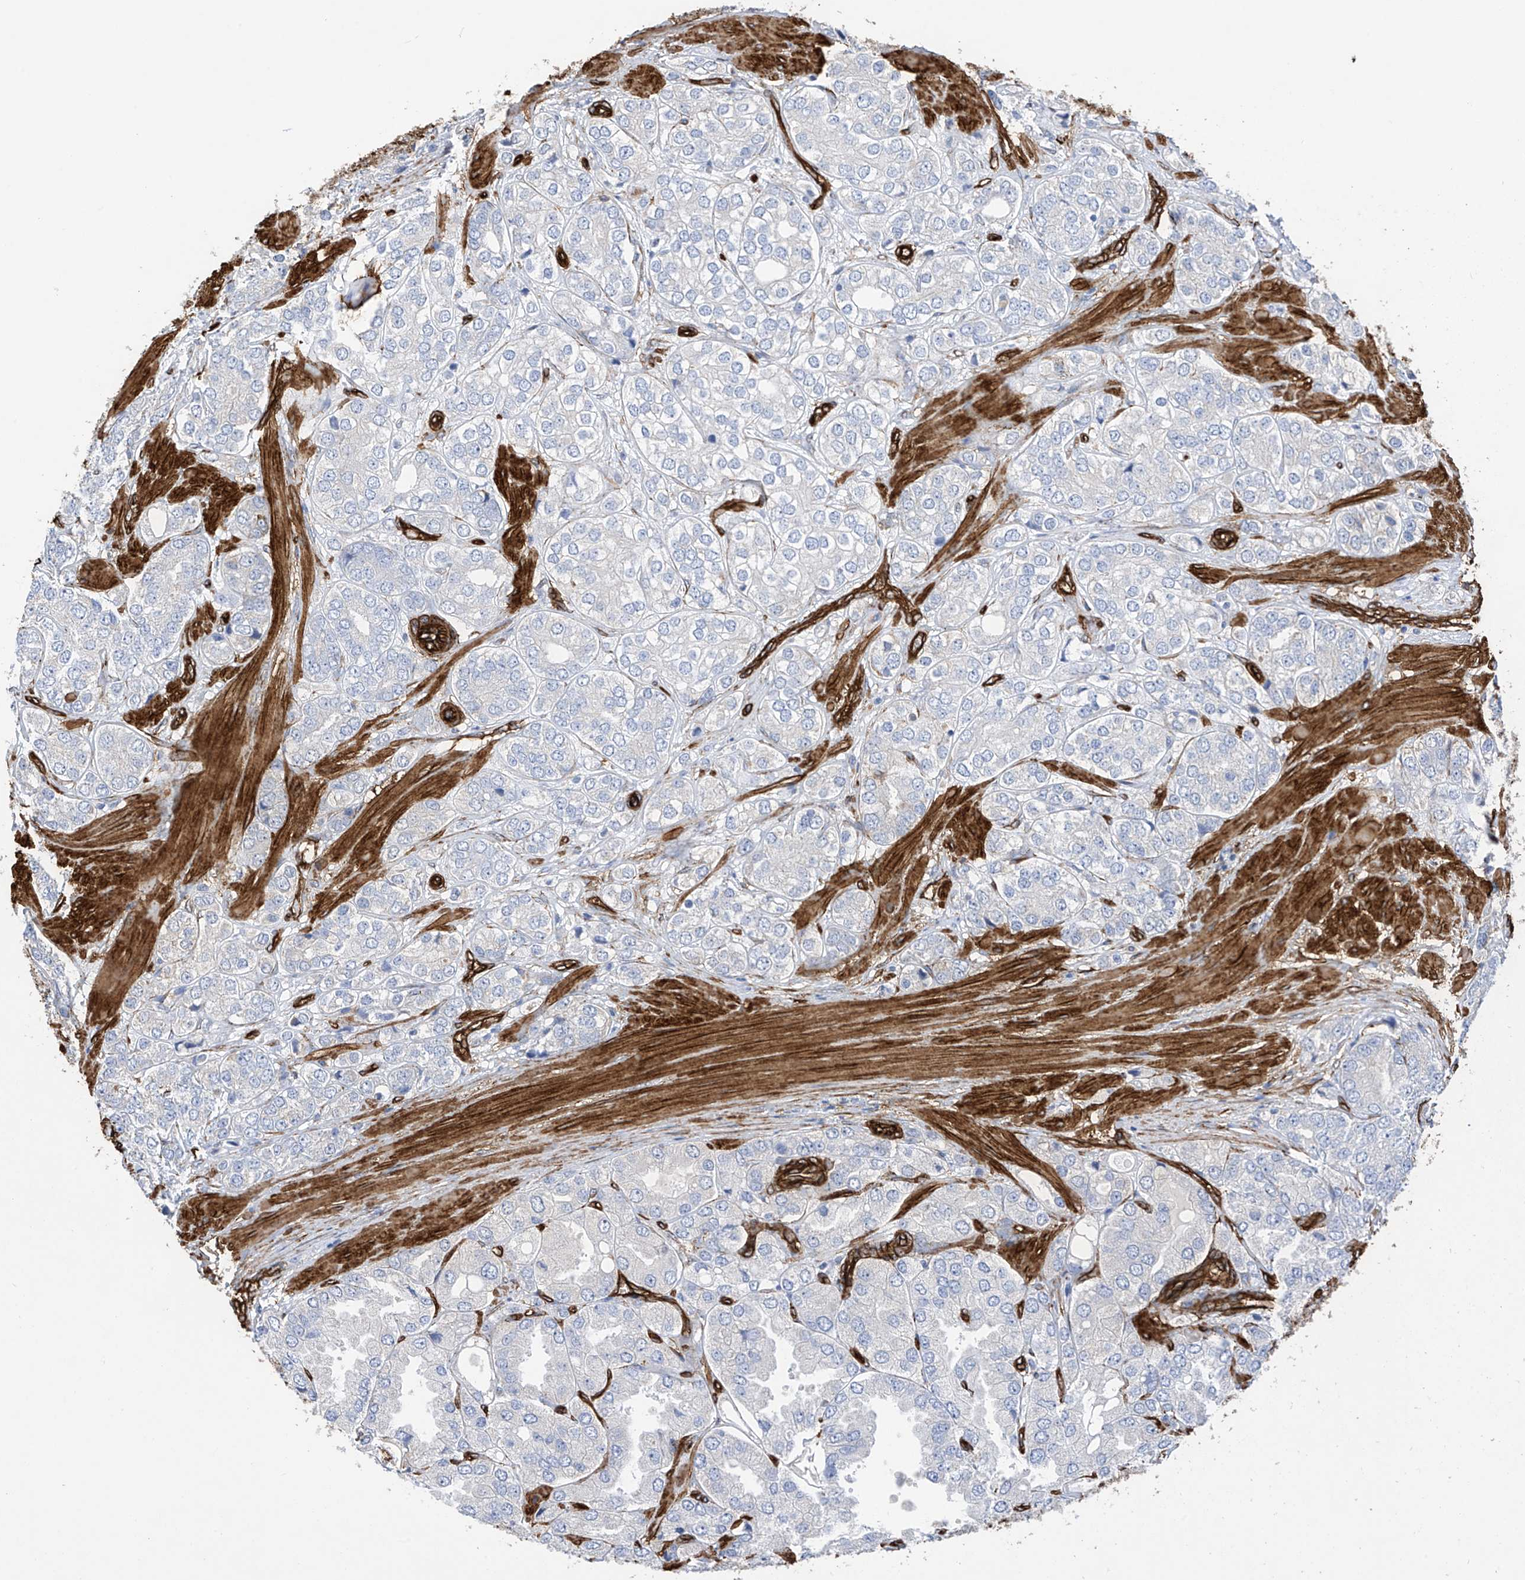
{"staining": {"intensity": "negative", "quantity": "none", "location": "none"}, "tissue": "prostate cancer", "cell_type": "Tumor cells", "image_type": "cancer", "snomed": [{"axis": "morphology", "description": "Adenocarcinoma, High grade"}, {"axis": "topography", "description": "Prostate"}], "caption": "DAB immunohistochemical staining of prostate high-grade adenocarcinoma exhibits no significant staining in tumor cells.", "gene": "UBTD1", "patient": {"sex": "male", "age": 50}}